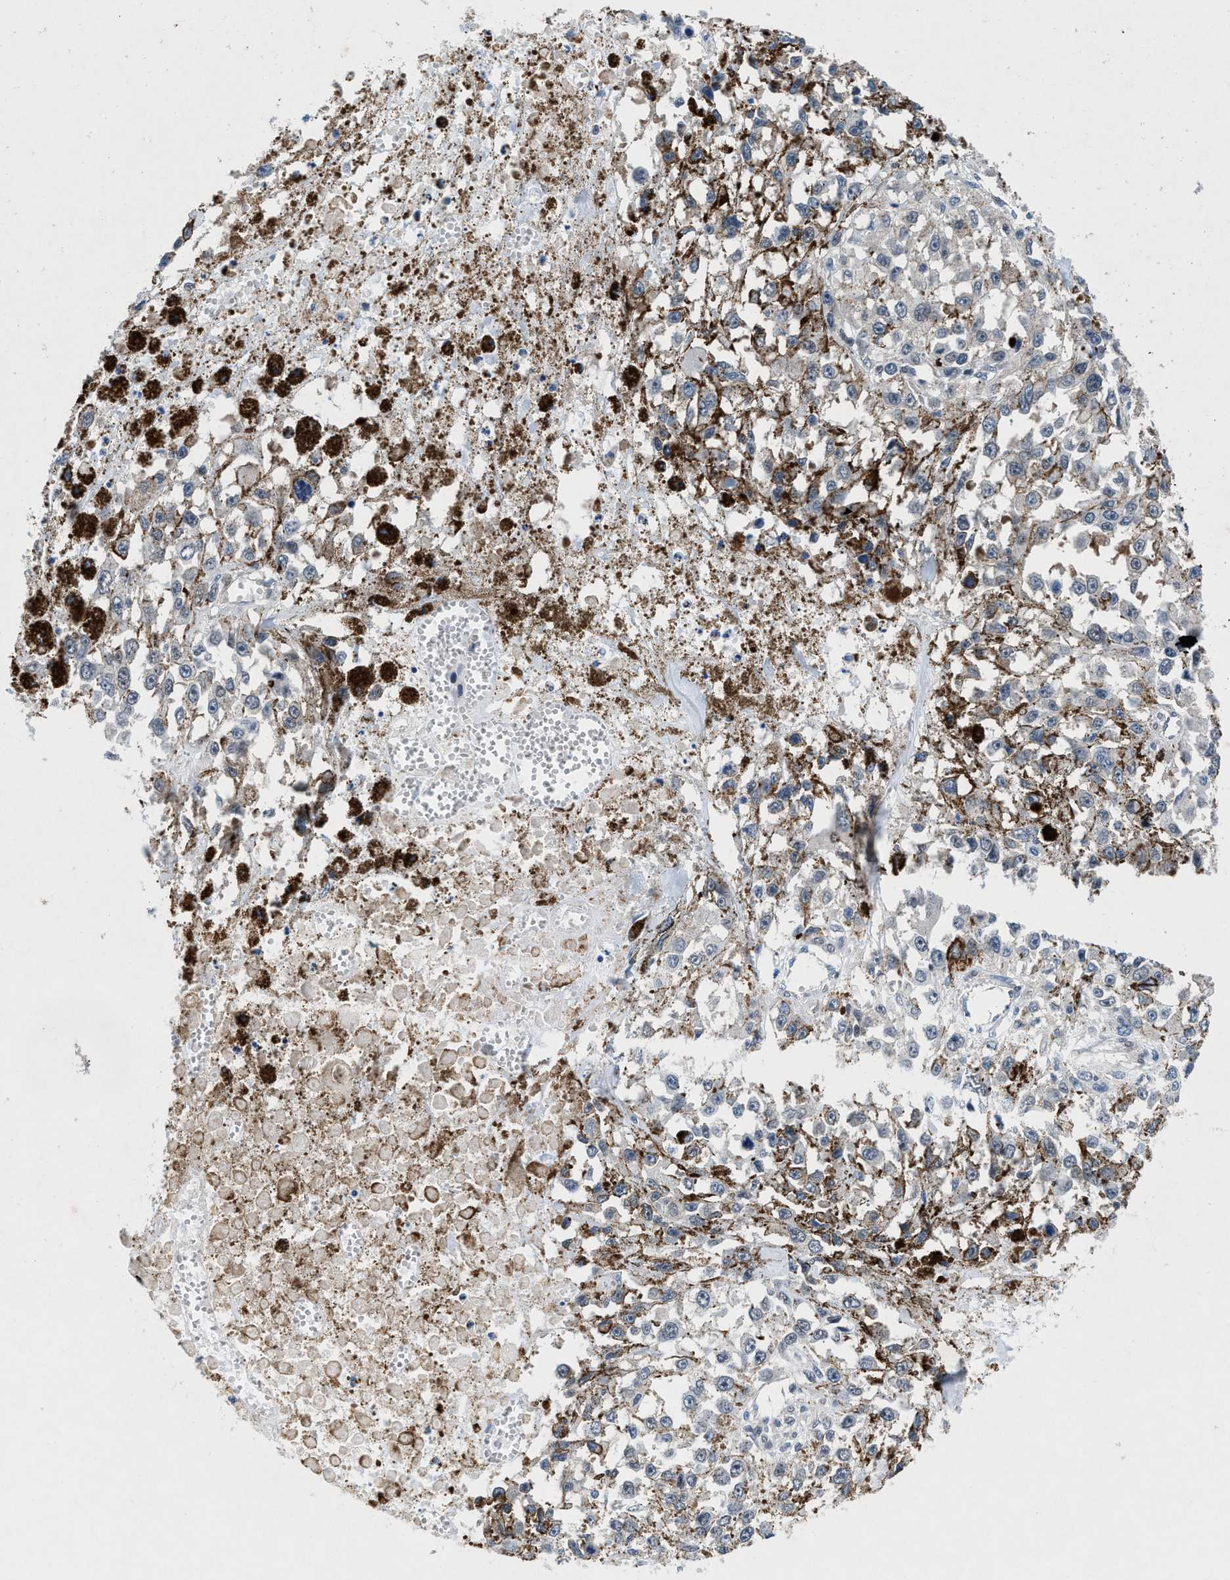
{"staining": {"intensity": "negative", "quantity": "none", "location": "none"}, "tissue": "melanoma", "cell_type": "Tumor cells", "image_type": "cancer", "snomed": [{"axis": "morphology", "description": "Malignant melanoma, Metastatic site"}, {"axis": "topography", "description": "Lymph node"}], "caption": "Tumor cells are negative for brown protein staining in malignant melanoma (metastatic site). (DAB immunohistochemistry visualized using brightfield microscopy, high magnification).", "gene": "COPS2", "patient": {"sex": "male", "age": 59}}